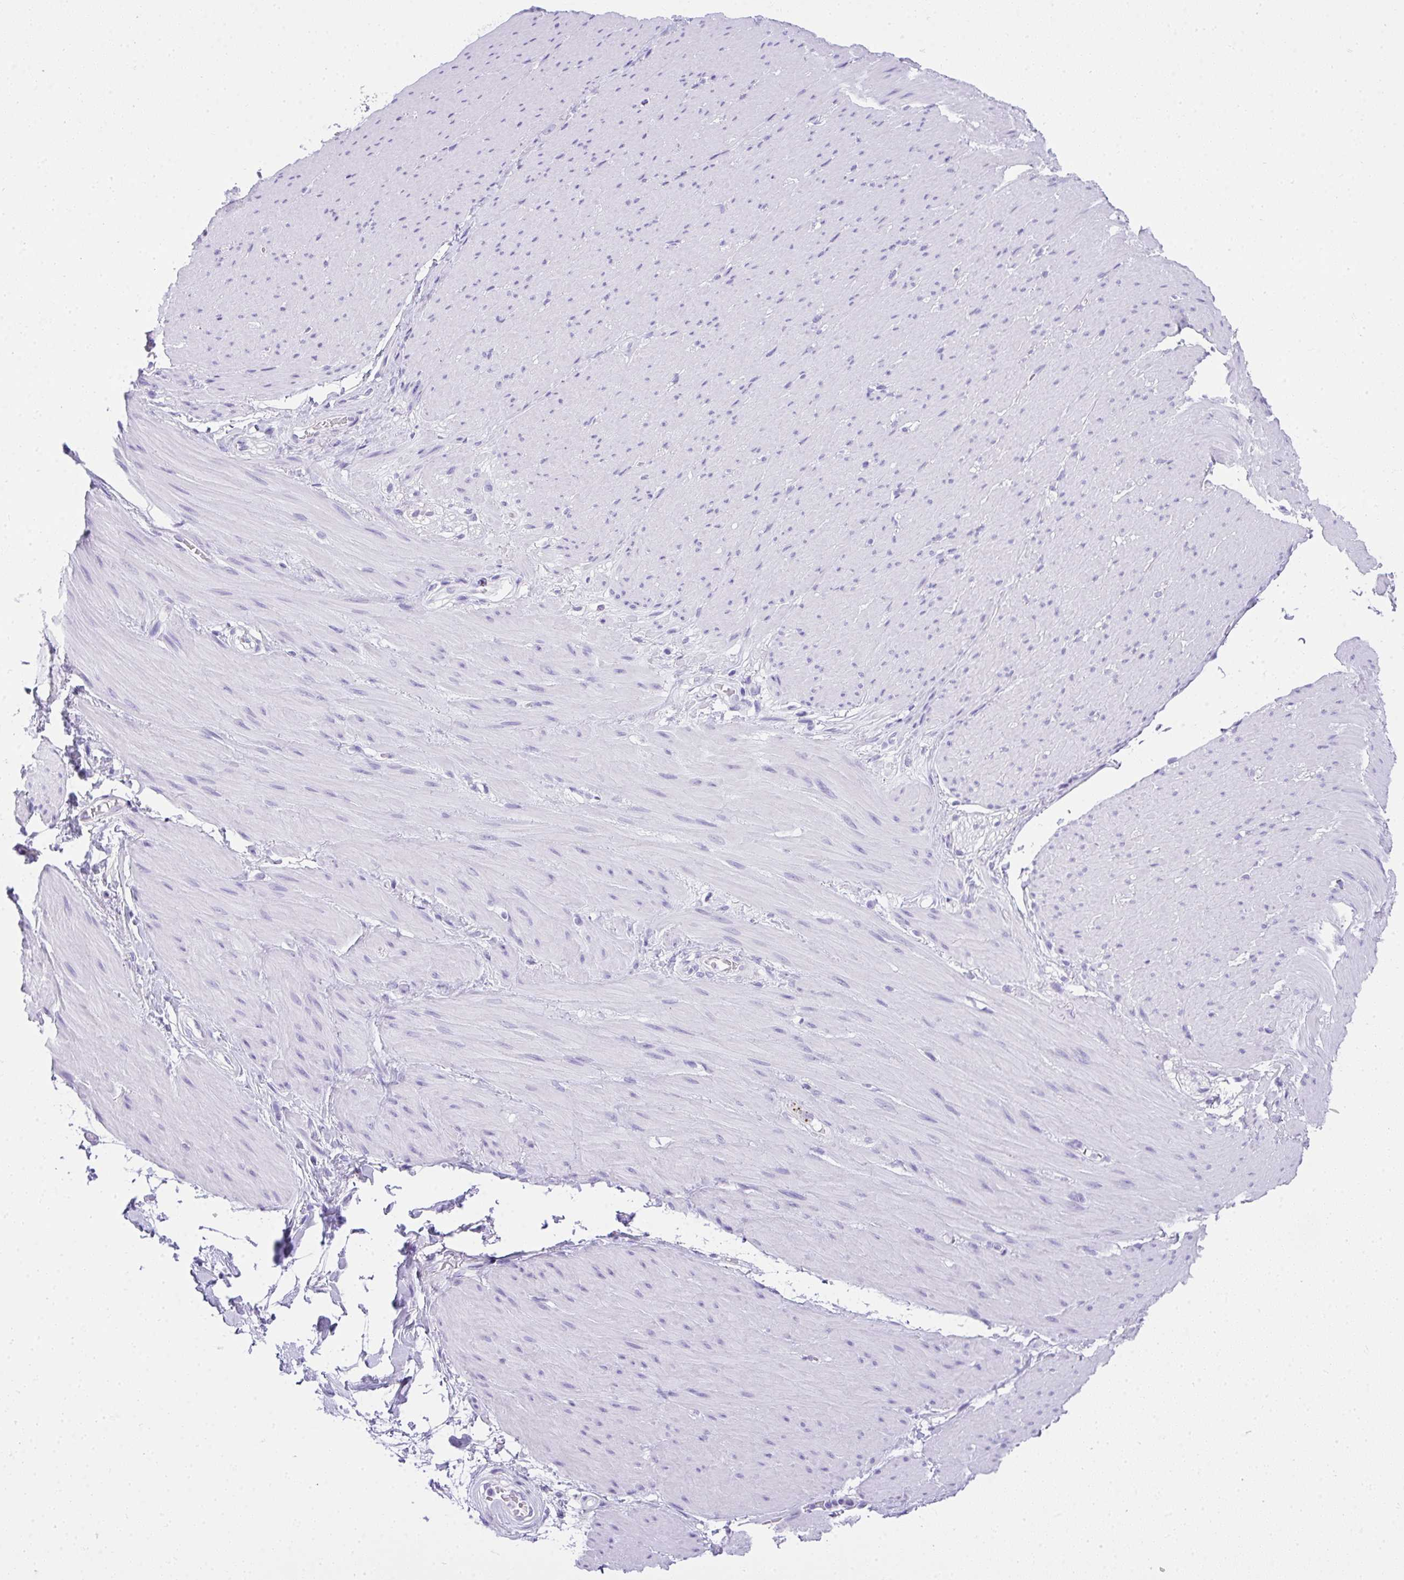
{"staining": {"intensity": "negative", "quantity": "none", "location": "none"}, "tissue": "smooth muscle", "cell_type": "Smooth muscle cells", "image_type": "normal", "snomed": [{"axis": "morphology", "description": "Normal tissue, NOS"}, {"axis": "topography", "description": "Smooth muscle"}, {"axis": "topography", "description": "Rectum"}], "caption": "An IHC micrograph of benign smooth muscle is shown. There is no staining in smooth muscle cells of smooth muscle.", "gene": "AVIL", "patient": {"sex": "male", "age": 53}}